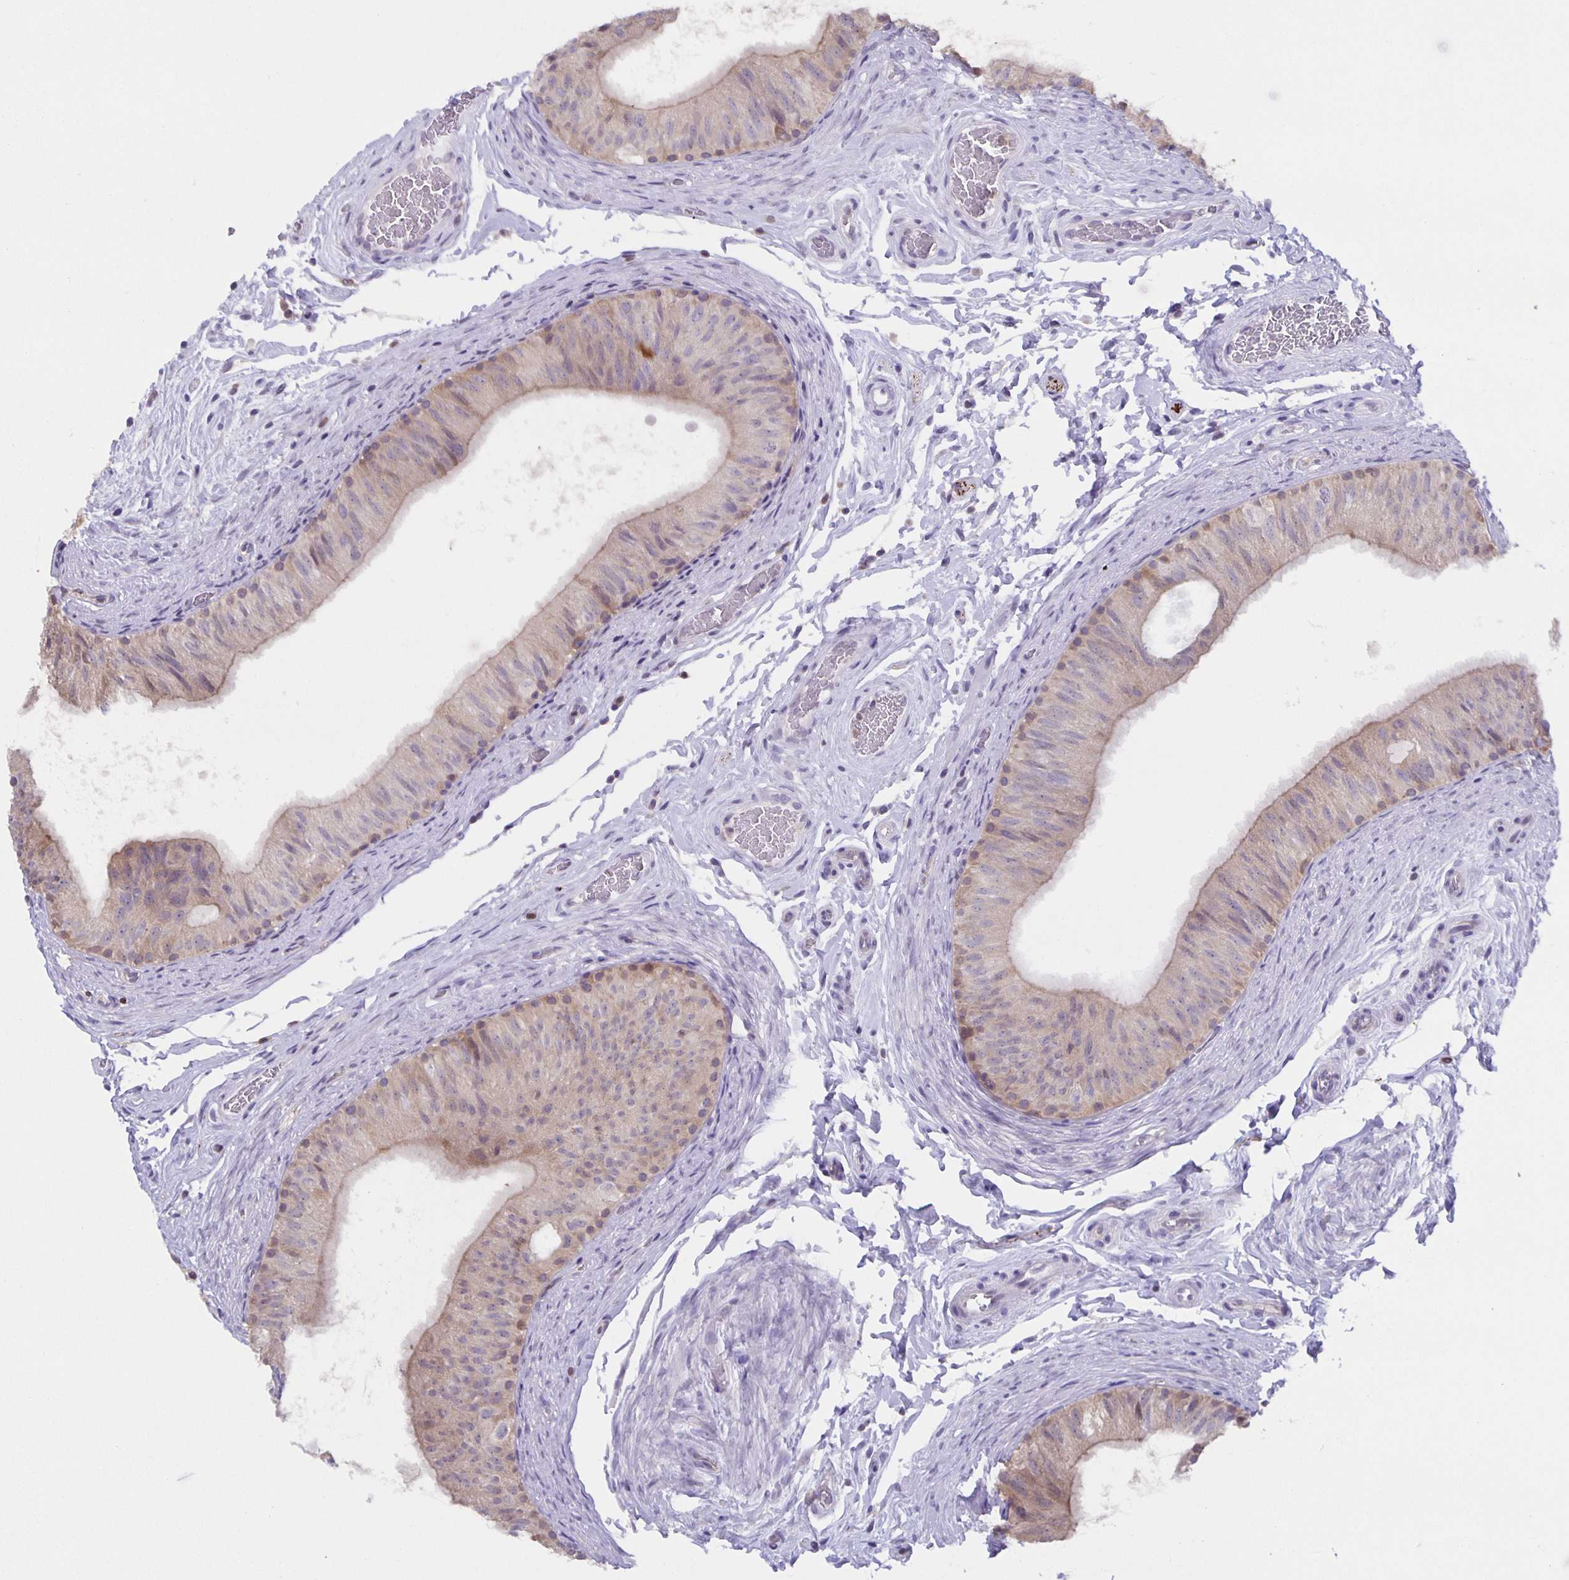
{"staining": {"intensity": "weak", "quantity": "<25%", "location": "cytoplasmic/membranous"}, "tissue": "epididymis", "cell_type": "Glandular cells", "image_type": "normal", "snomed": [{"axis": "morphology", "description": "Normal tissue, NOS"}, {"axis": "topography", "description": "Epididymis, spermatic cord, NOS"}, {"axis": "topography", "description": "Epididymis"}], "caption": "This histopathology image is of normal epididymis stained with immunohistochemistry (IHC) to label a protein in brown with the nuclei are counter-stained blue. There is no staining in glandular cells. (Brightfield microscopy of DAB (3,3'-diaminobenzidine) immunohistochemistry (IHC) at high magnification).", "gene": "MARCHF6", "patient": {"sex": "male", "age": 31}}